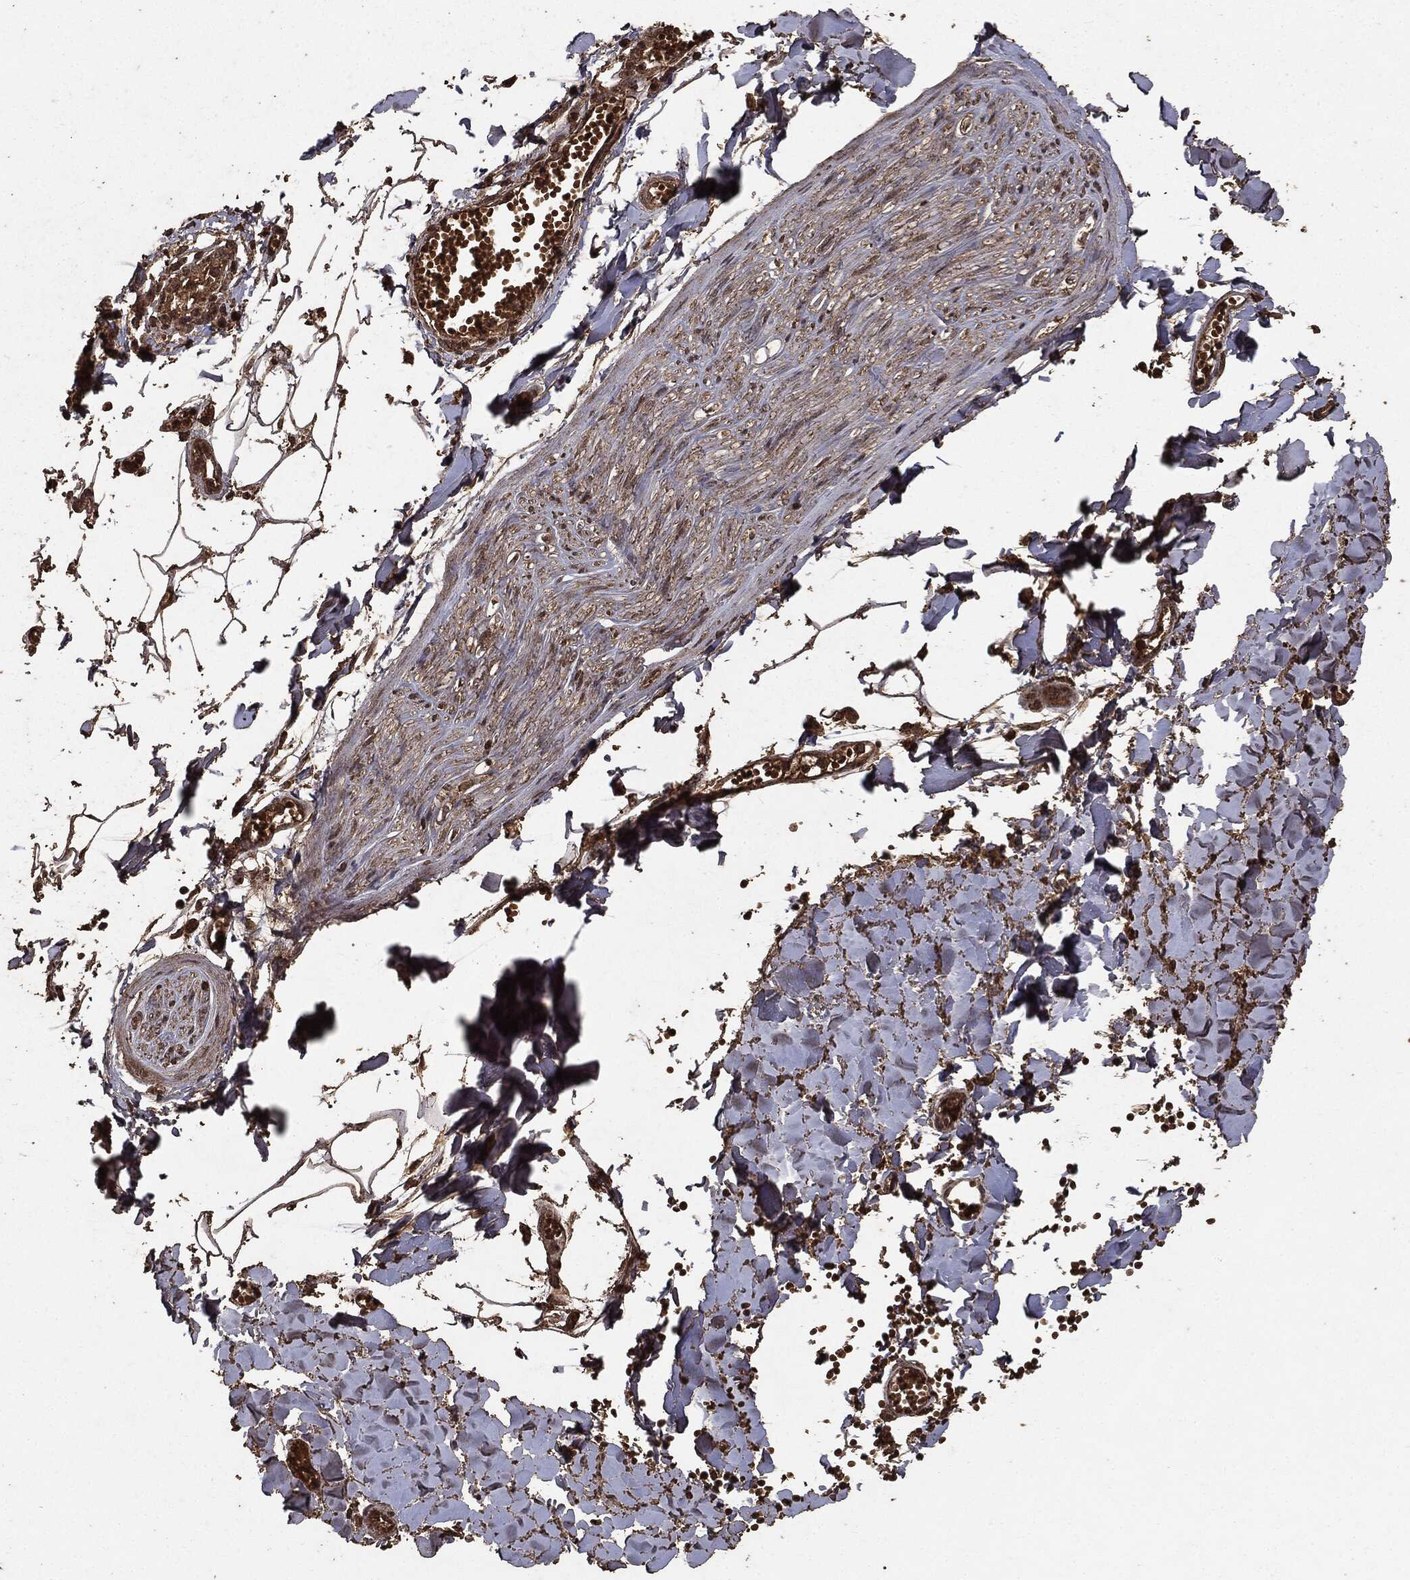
{"staining": {"intensity": "strong", "quantity": "25%-75%", "location": "cytoplasmic/membranous"}, "tissue": "soft tissue", "cell_type": "Fibroblasts", "image_type": "normal", "snomed": [{"axis": "morphology", "description": "Normal tissue, NOS"}, {"axis": "morphology", "description": "Squamous cell carcinoma, NOS"}, {"axis": "topography", "description": "Cartilage tissue"}, {"axis": "topography", "description": "Lung"}], "caption": "Immunohistochemistry micrograph of benign soft tissue: soft tissue stained using immunohistochemistry reveals high levels of strong protein expression localized specifically in the cytoplasmic/membranous of fibroblasts, appearing as a cytoplasmic/membranous brown color.", "gene": "NME1", "patient": {"sex": "male", "age": 66}}